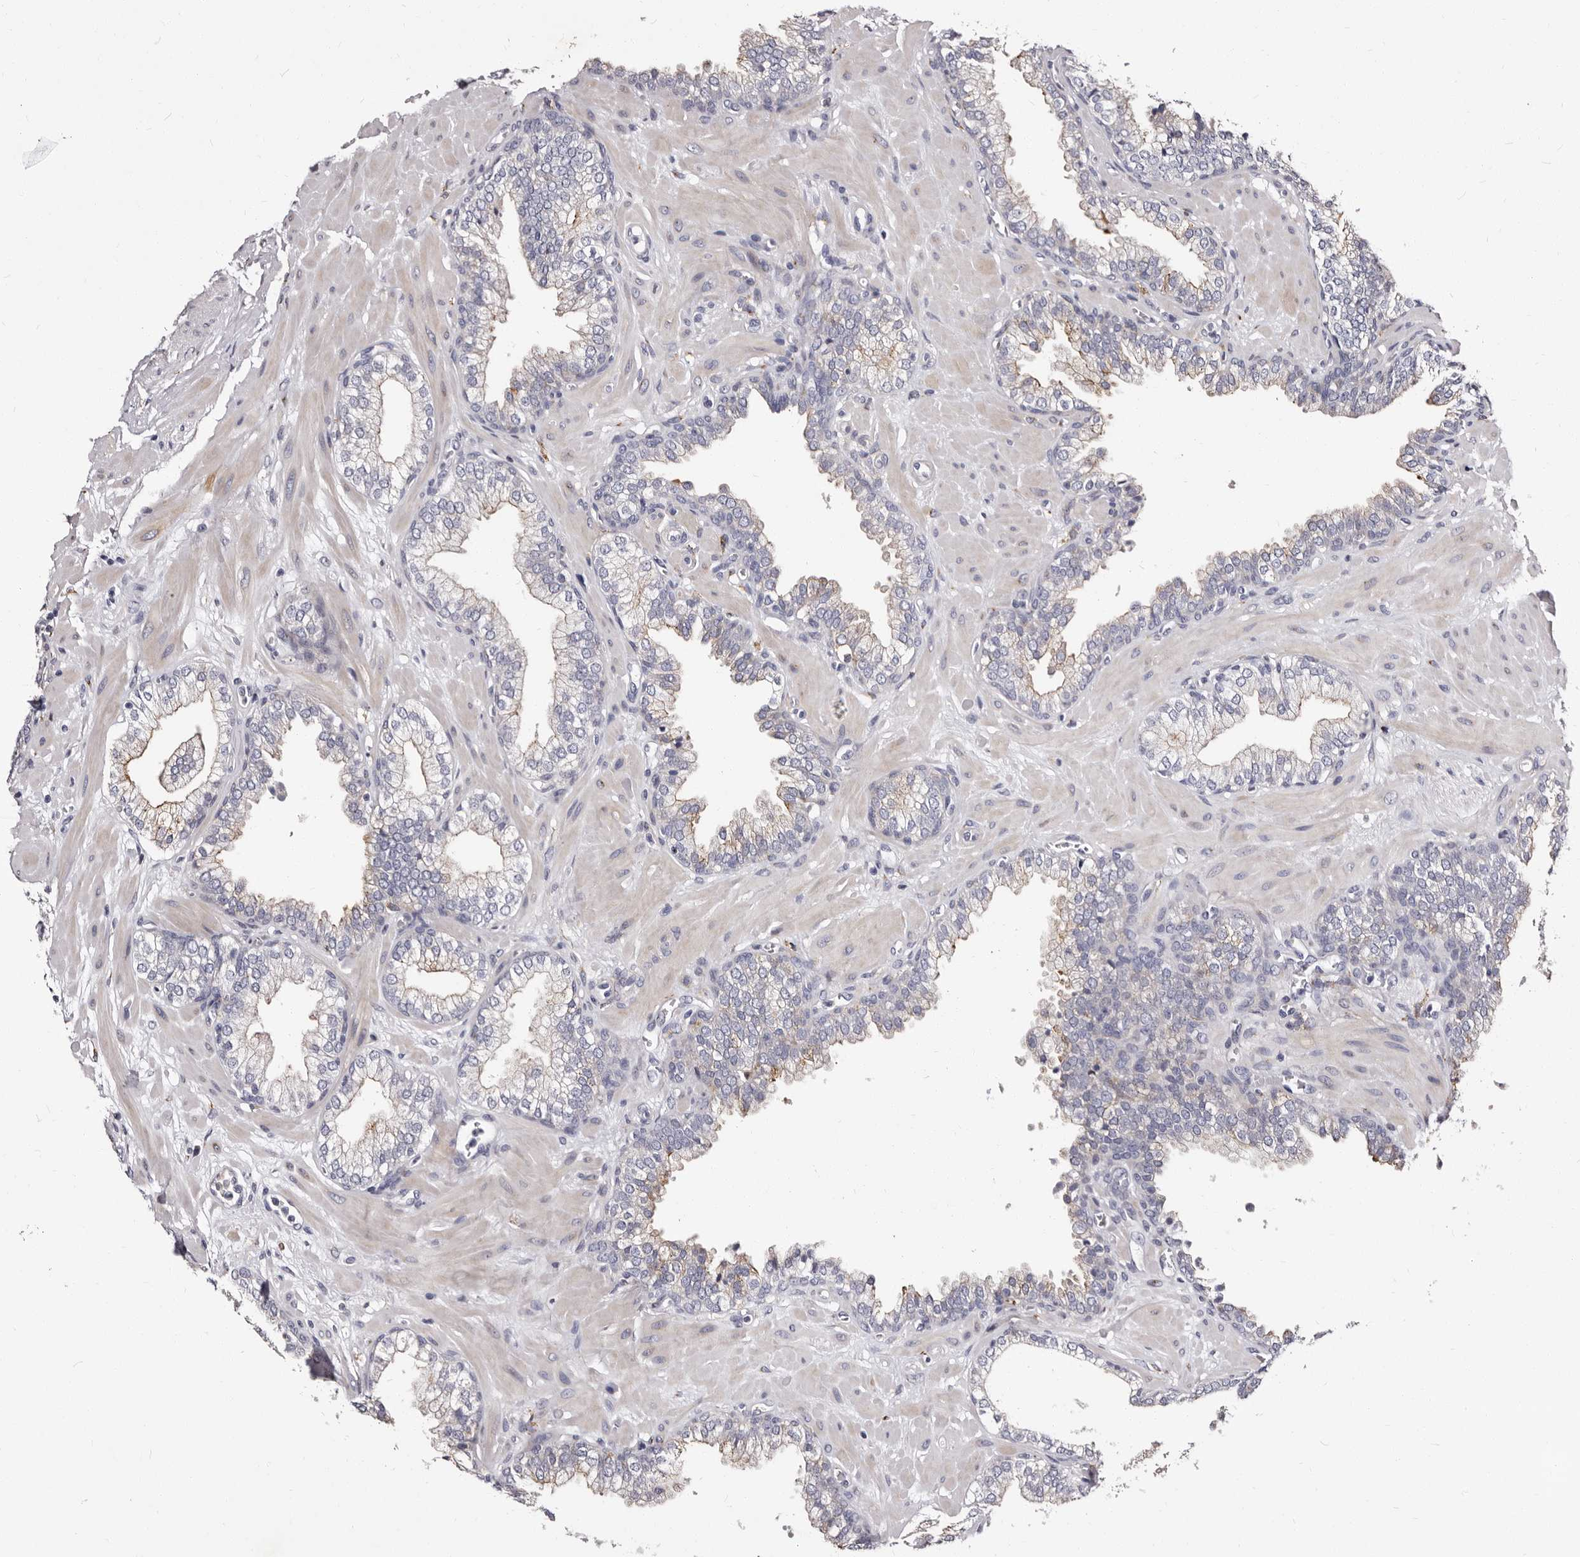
{"staining": {"intensity": "weak", "quantity": "<25%", "location": "cytoplasmic/membranous"}, "tissue": "prostate", "cell_type": "Glandular cells", "image_type": "normal", "snomed": [{"axis": "morphology", "description": "Normal tissue, NOS"}, {"axis": "morphology", "description": "Urothelial carcinoma, Low grade"}, {"axis": "topography", "description": "Urinary bladder"}, {"axis": "topography", "description": "Prostate"}], "caption": "Immunohistochemistry of normal prostate exhibits no staining in glandular cells.", "gene": "AUNIP", "patient": {"sex": "male", "age": 60}}